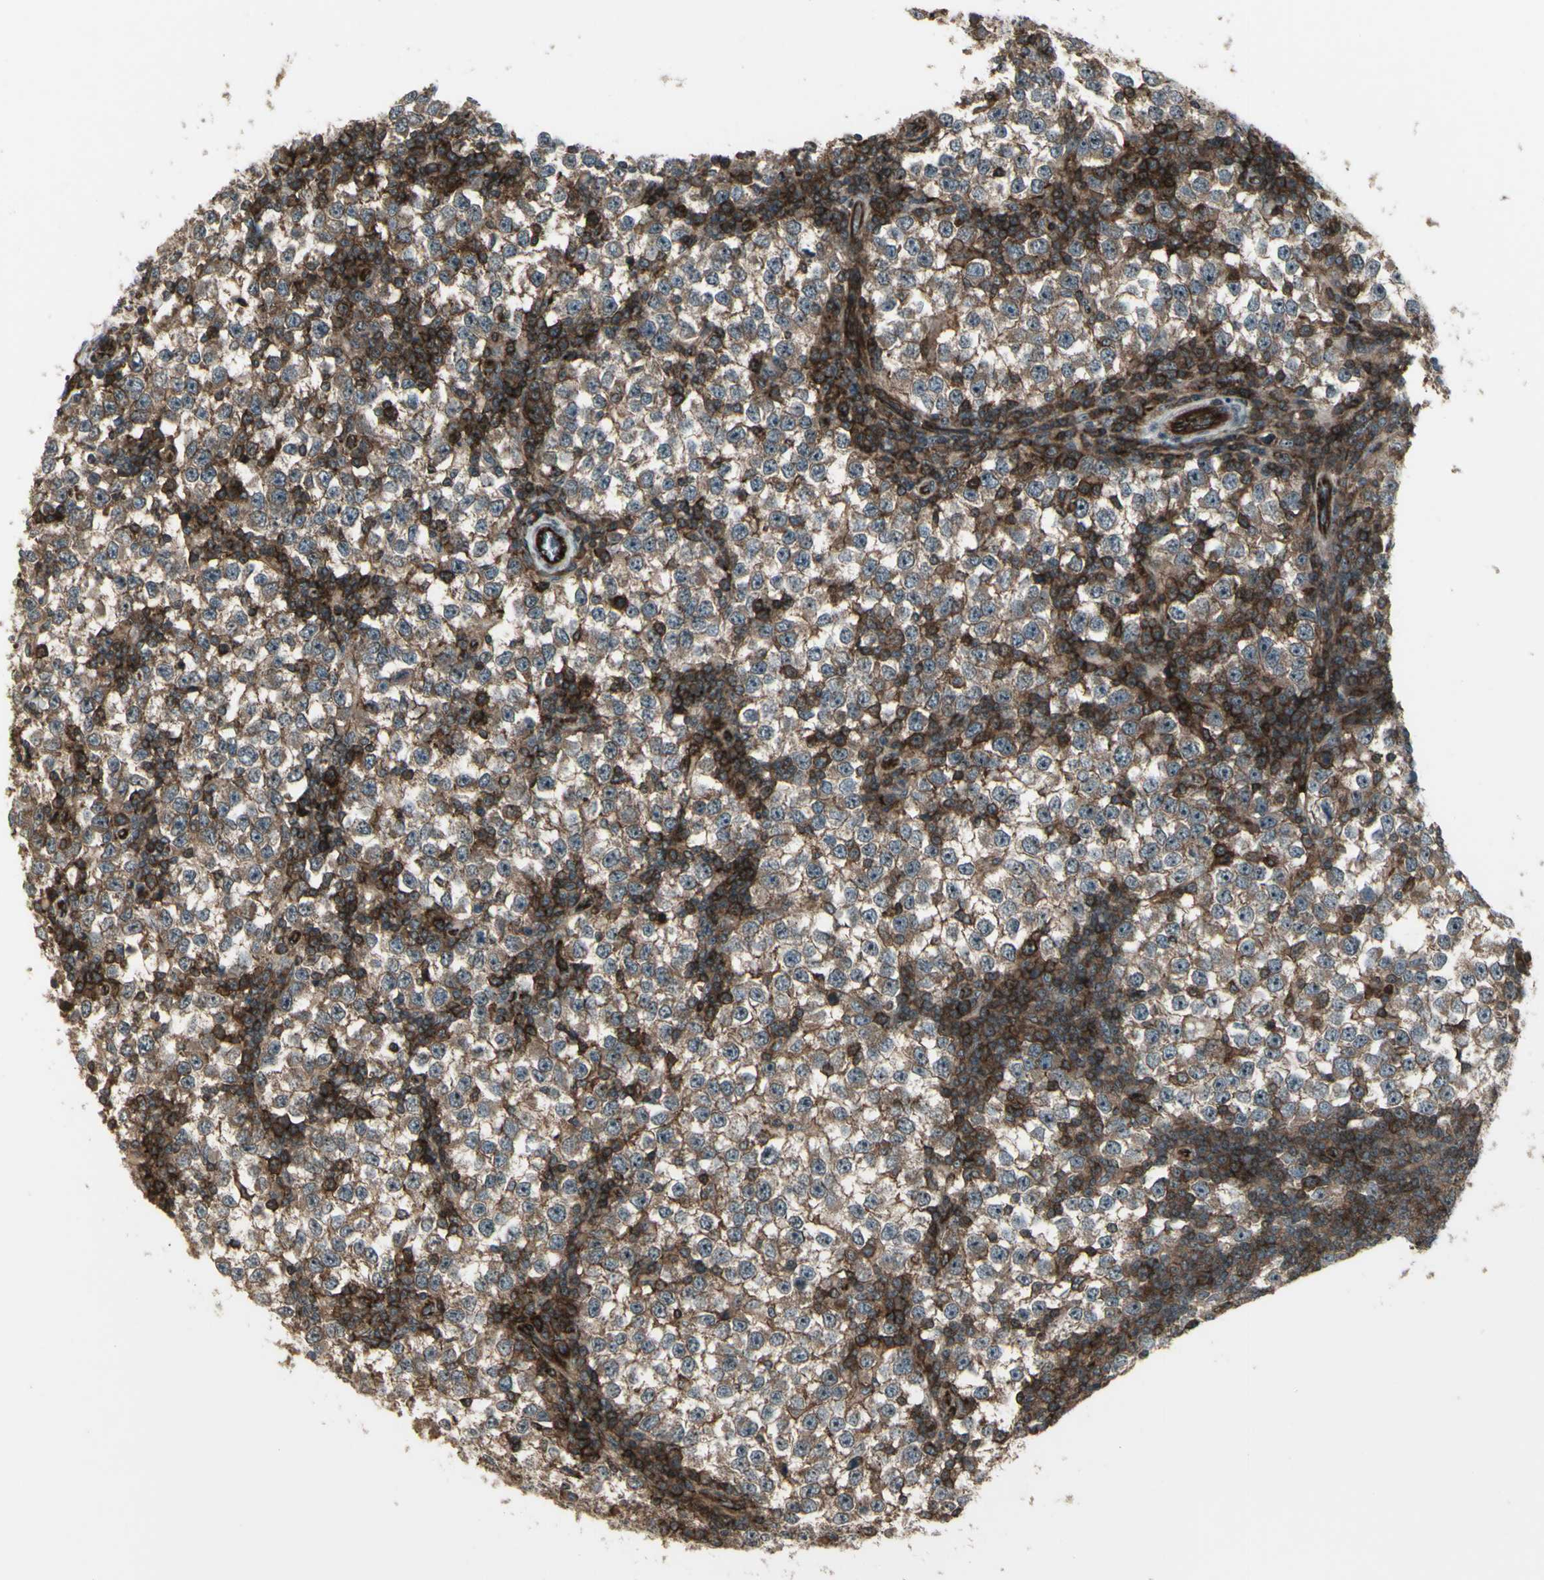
{"staining": {"intensity": "moderate", "quantity": ">75%", "location": "cytoplasmic/membranous"}, "tissue": "testis cancer", "cell_type": "Tumor cells", "image_type": "cancer", "snomed": [{"axis": "morphology", "description": "Seminoma, NOS"}, {"axis": "topography", "description": "Testis"}], "caption": "IHC staining of testis cancer, which demonstrates medium levels of moderate cytoplasmic/membranous positivity in approximately >75% of tumor cells indicating moderate cytoplasmic/membranous protein expression. The staining was performed using DAB (brown) for protein detection and nuclei were counterstained in hematoxylin (blue).", "gene": "FXYD5", "patient": {"sex": "male", "age": 65}}